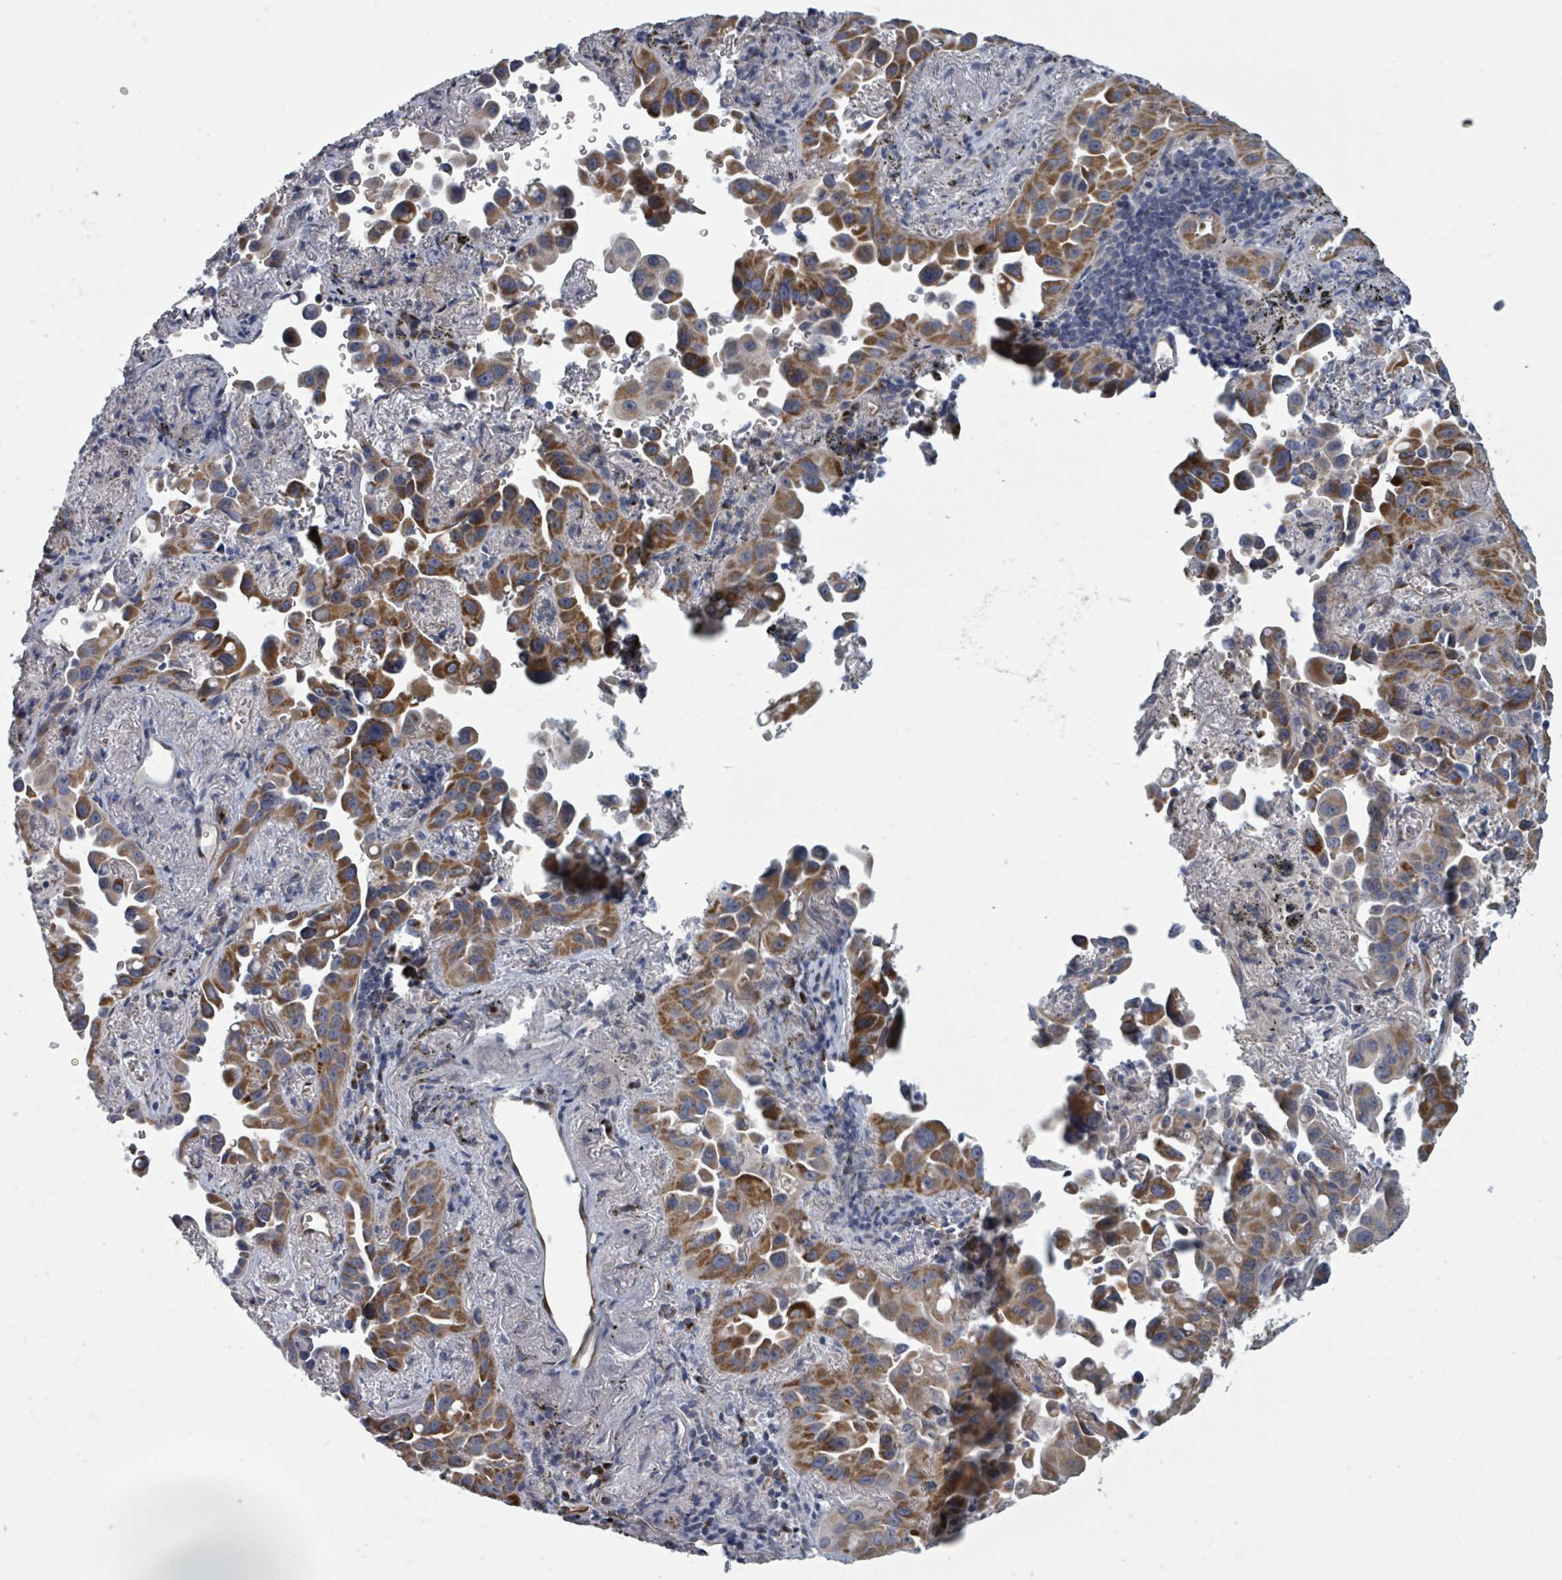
{"staining": {"intensity": "moderate", "quantity": ">75%", "location": "cytoplasmic/membranous"}, "tissue": "lung cancer", "cell_type": "Tumor cells", "image_type": "cancer", "snomed": [{"axis": "morphology", "description": "Adenocarcinoma, NOS"}, {"axis": "topography", "description": "Lung"}], "caption": "Protein staining by immunohistochemistry (IHC) displays moderate cytoplasmic/membranous expression in approximately >75% of tumor cells in lung adenocarcinoma. Nuclei are stained in blue.", "gene": "FKBP1A", "patient": {"sex": "male", "age": 68}}